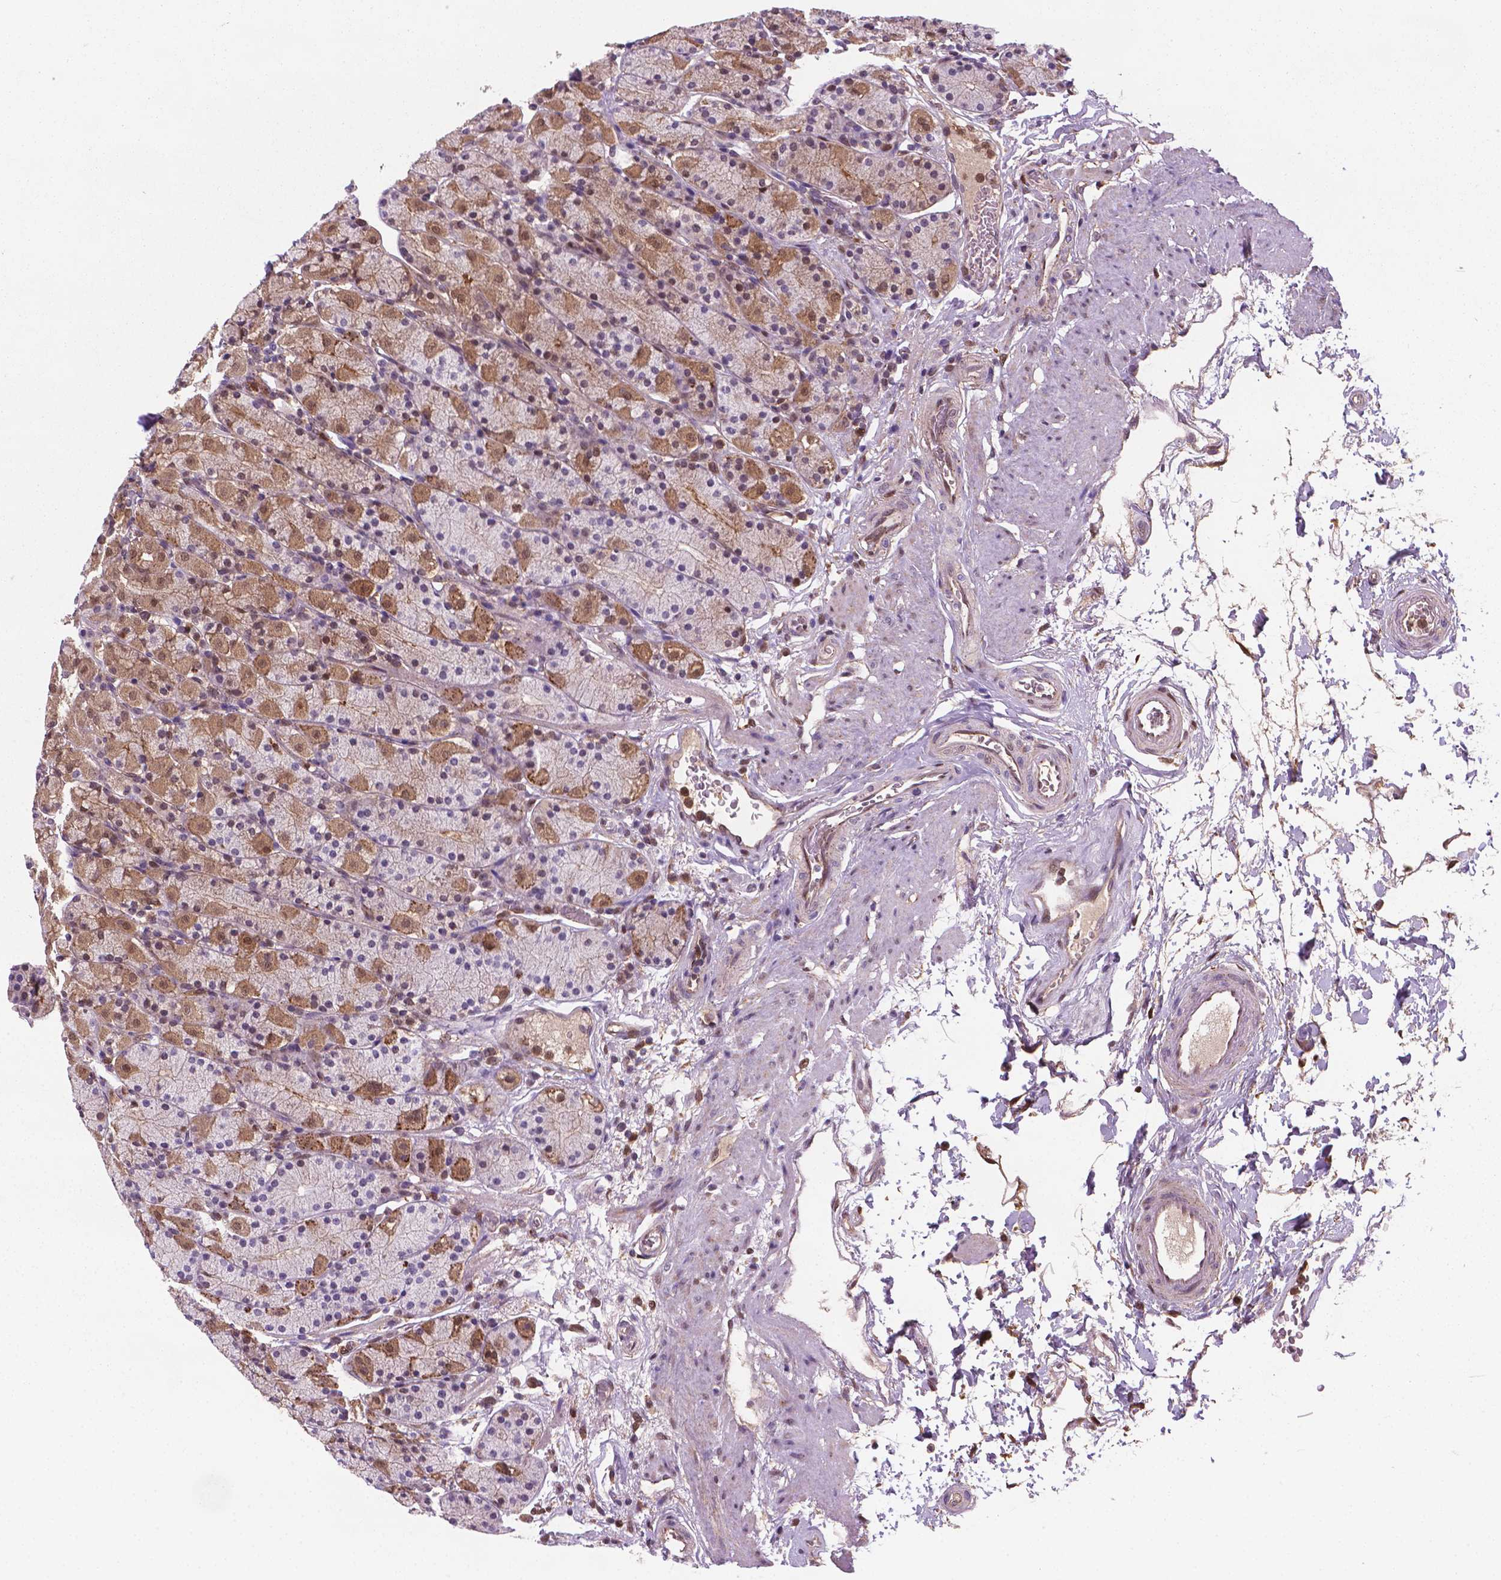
{"staining": {"intensity": "weak", "quantity": "25%-75%", "location": "cytoplasmic/membranous"}, "tissue": "stomach", "cell_type": "Glandular cells", "image_type": "normal", "snomed": [{"axis": "morphology", "description": "Normal tissue, NOS"}, {"axis": "topography", "description": "Stomach, upper"}, {"axis": "topography", "description": "Stomach"}], "caption": "Weak cytoplasmic/membranous expression is present in approximately 25%-75% of glandular cells in benign stomach. Immunohistochemistry stains the protein in brown and the nuclei are stained blue.", "gene": "PLIN3", "patient": {"sex": "male", "age": 62}}